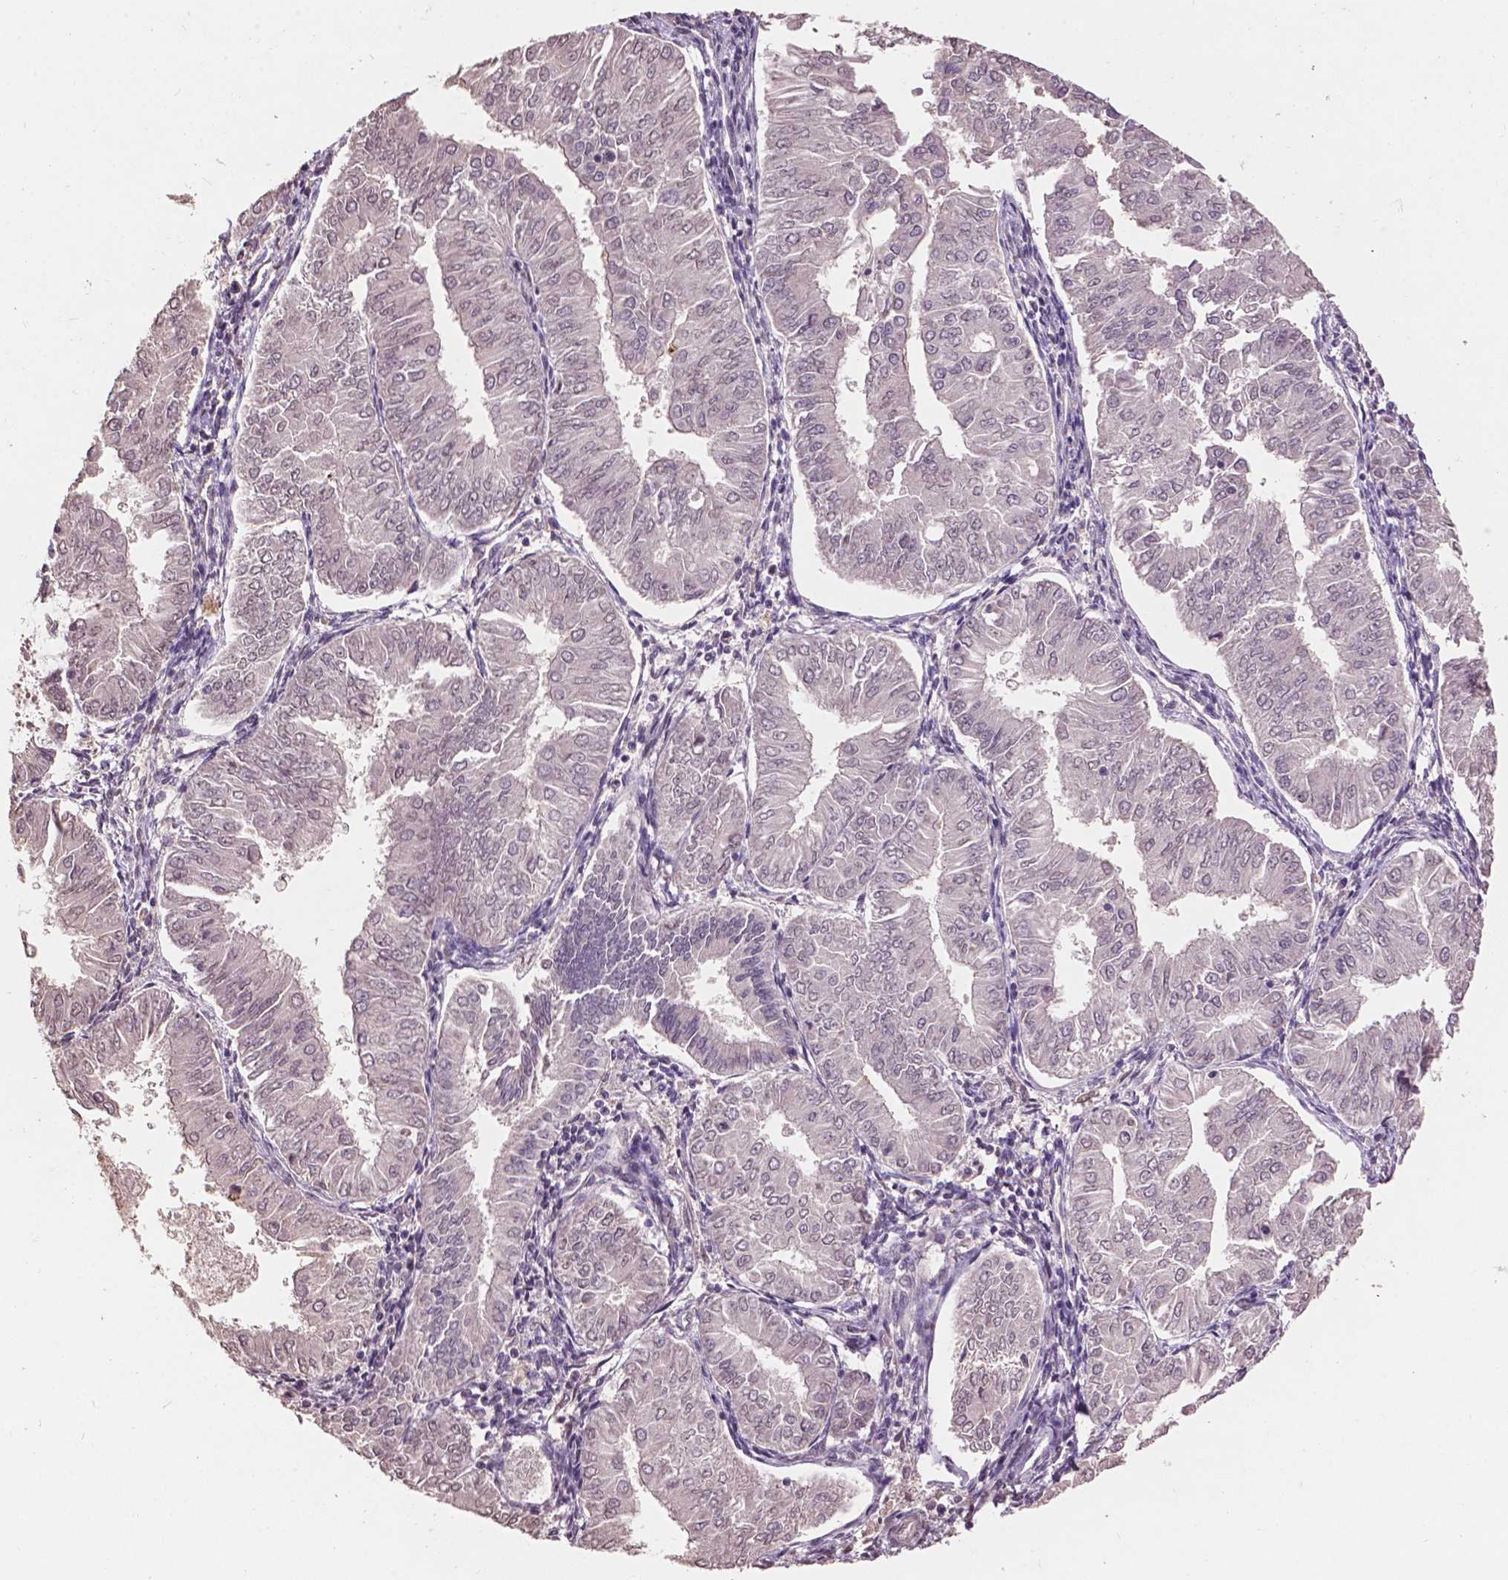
{"staining": {"intensity": "negative", "quantity": "none", "location": "none"}, "tissue": "endometrial cancer", "cell_type": "Tumor cells", "image_type": "cancer", "snomed": [{"axis": "morphology", "description": "Adenocarcinoma, NOS"}, {"axis": "topography", "description": "Endometrium"}], "caption": "Endometrial adenocarcinoma was stained to show a protein in brown. There is no significant expression in tumor cells.", "gene": "GLRA2", "patient": {"sex": "female", "age": 53}}